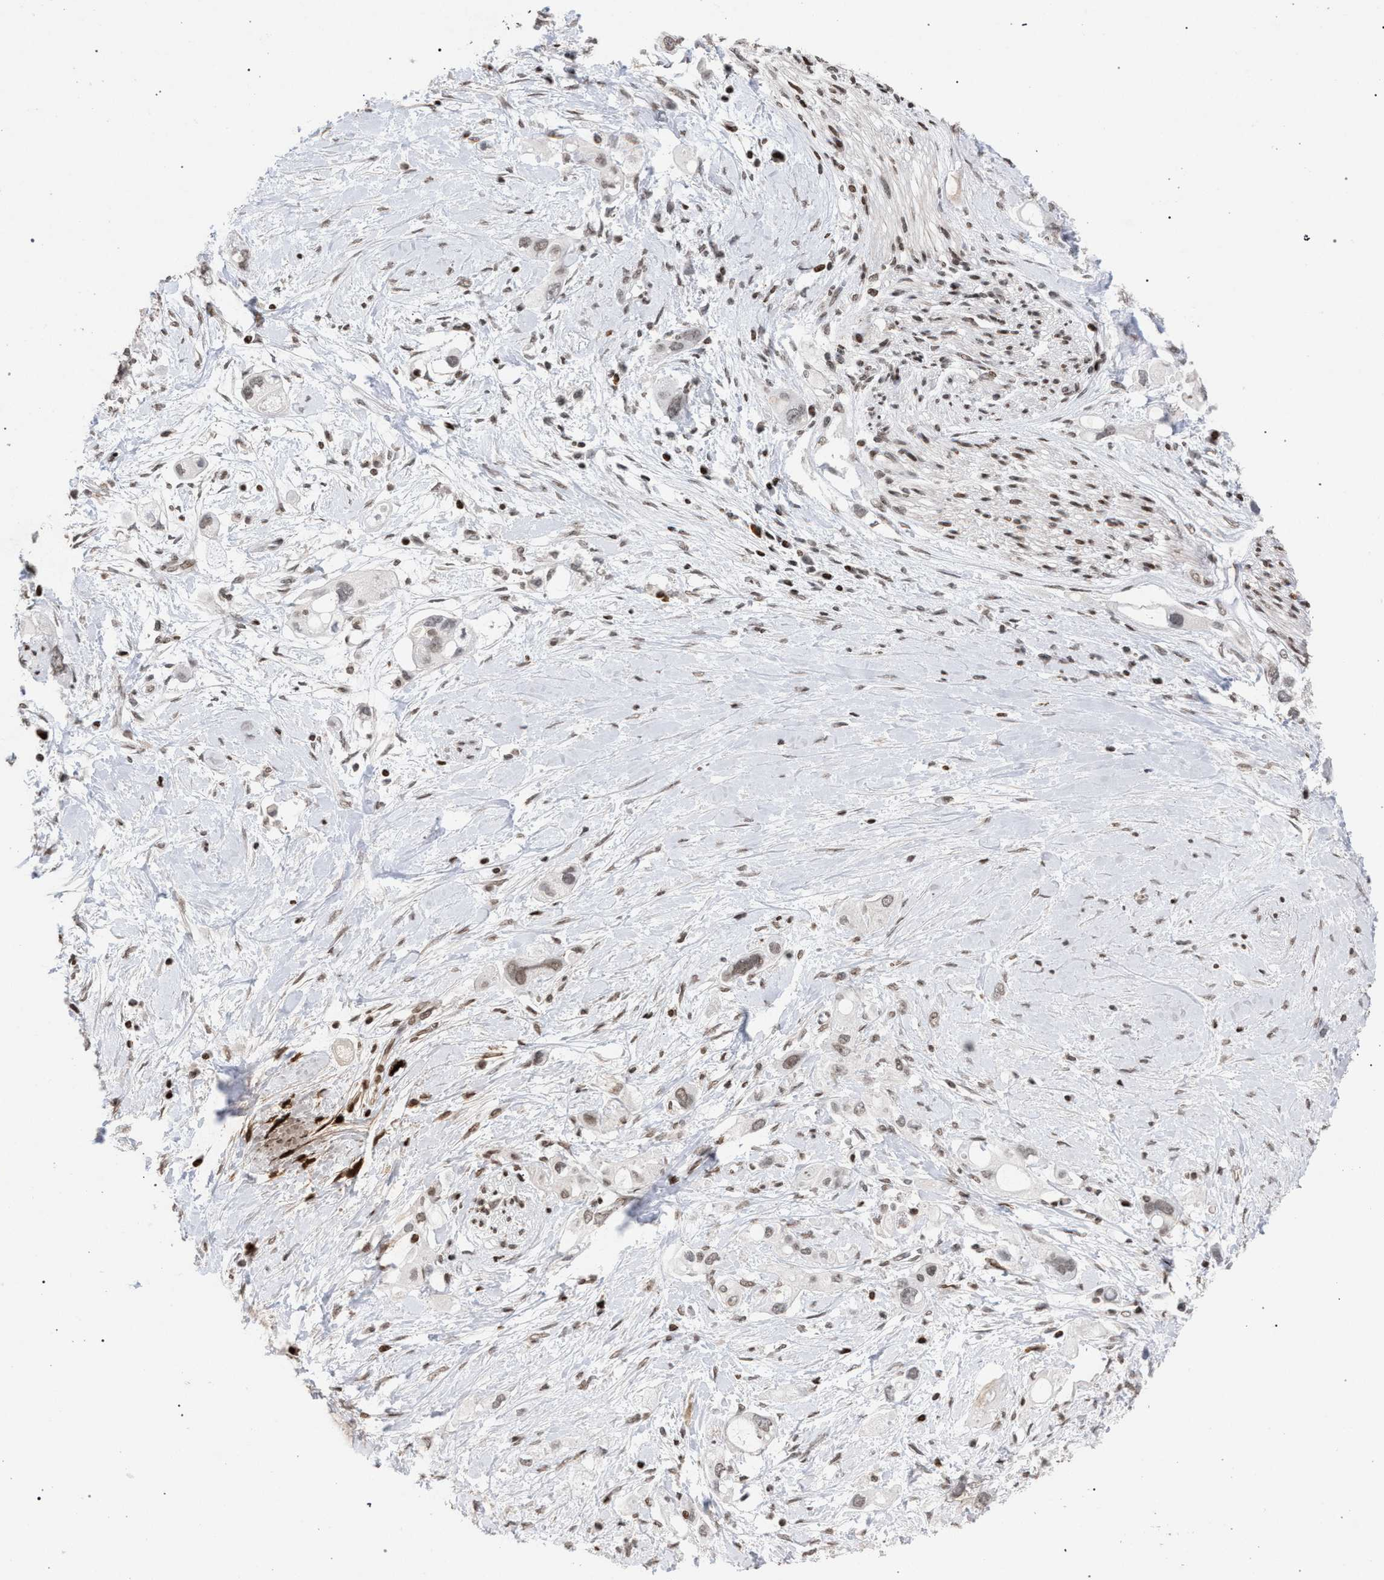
{"staining": {"intensity": "weak", "quantity": ">75%", "location": "nuclear"}, "tissue": "pancreatic cancer", "cell_type": "Tumor cells", "image_type": "cancer", "snomed": [{"axis": "morphology", "description": "Adenocarcinoma, NOS"}, {"axis": "topography", "description": "Pancreas"}], "caption": "An image of human pancreatic adenocarcinoma stained for a protein displays weak nuclear brown staining in tumor cells.", "gene": "FOXD3", "patient": {"sex": "female", "age": 56}}